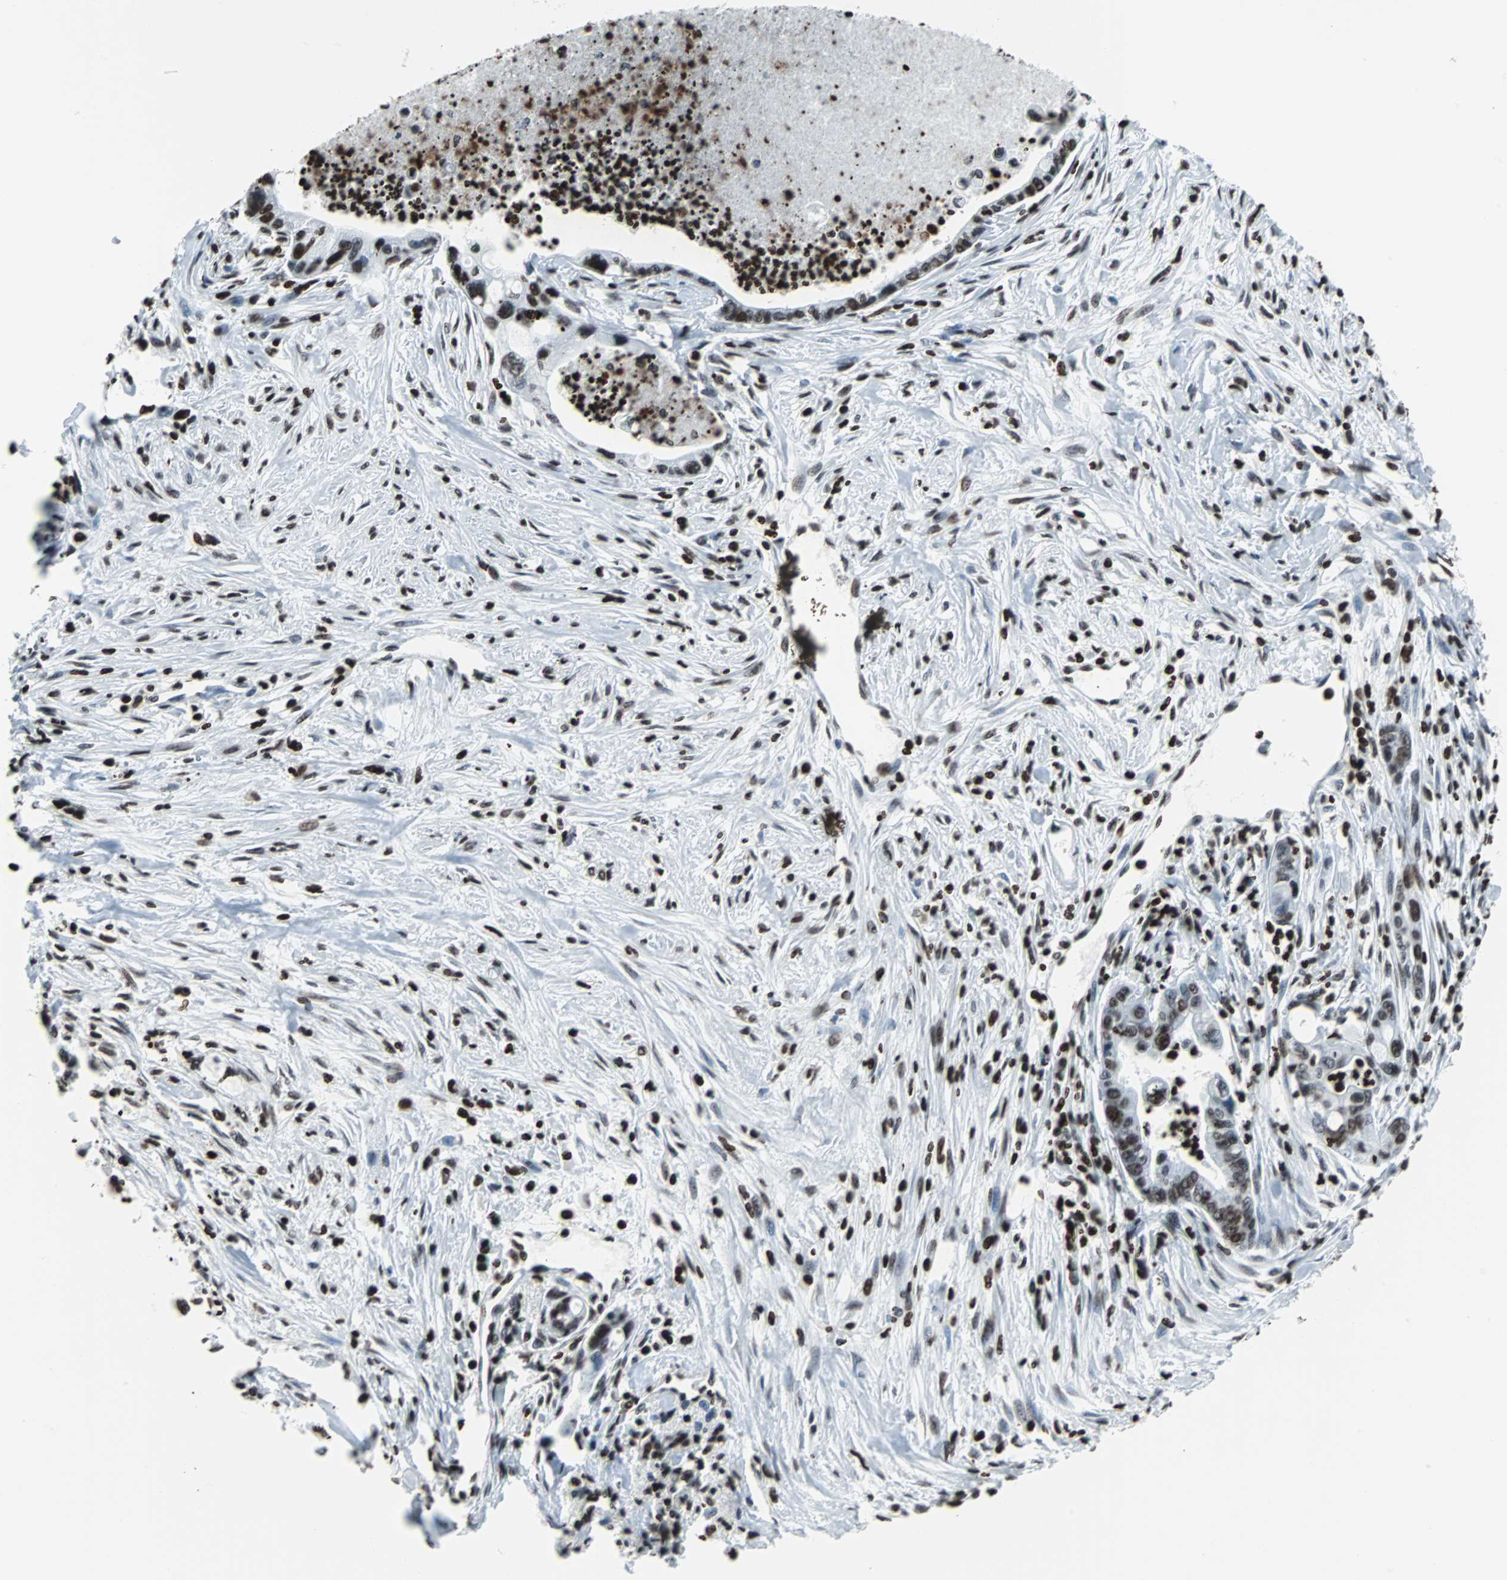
{"staining": {"intensity": "strong", "quantity": ">75%", "location": "nuclear"}, "tissue": "pancreatic cancer", "cell_type": "Tumor cells", "image_type": "cancer", "snomed": [{"axis": "morphology", "description": "Adenocarcinoma, NOS"}, {"axis": "topography", "description": "Pancreas"}], "caption": "Strong nuclear staining for a protein is seen in about >75% of tumor cells of pancreatic cancer using immunohistochemistry.", "gene": "H2BC18", "patient": {"sex": "male", "age": 70}}